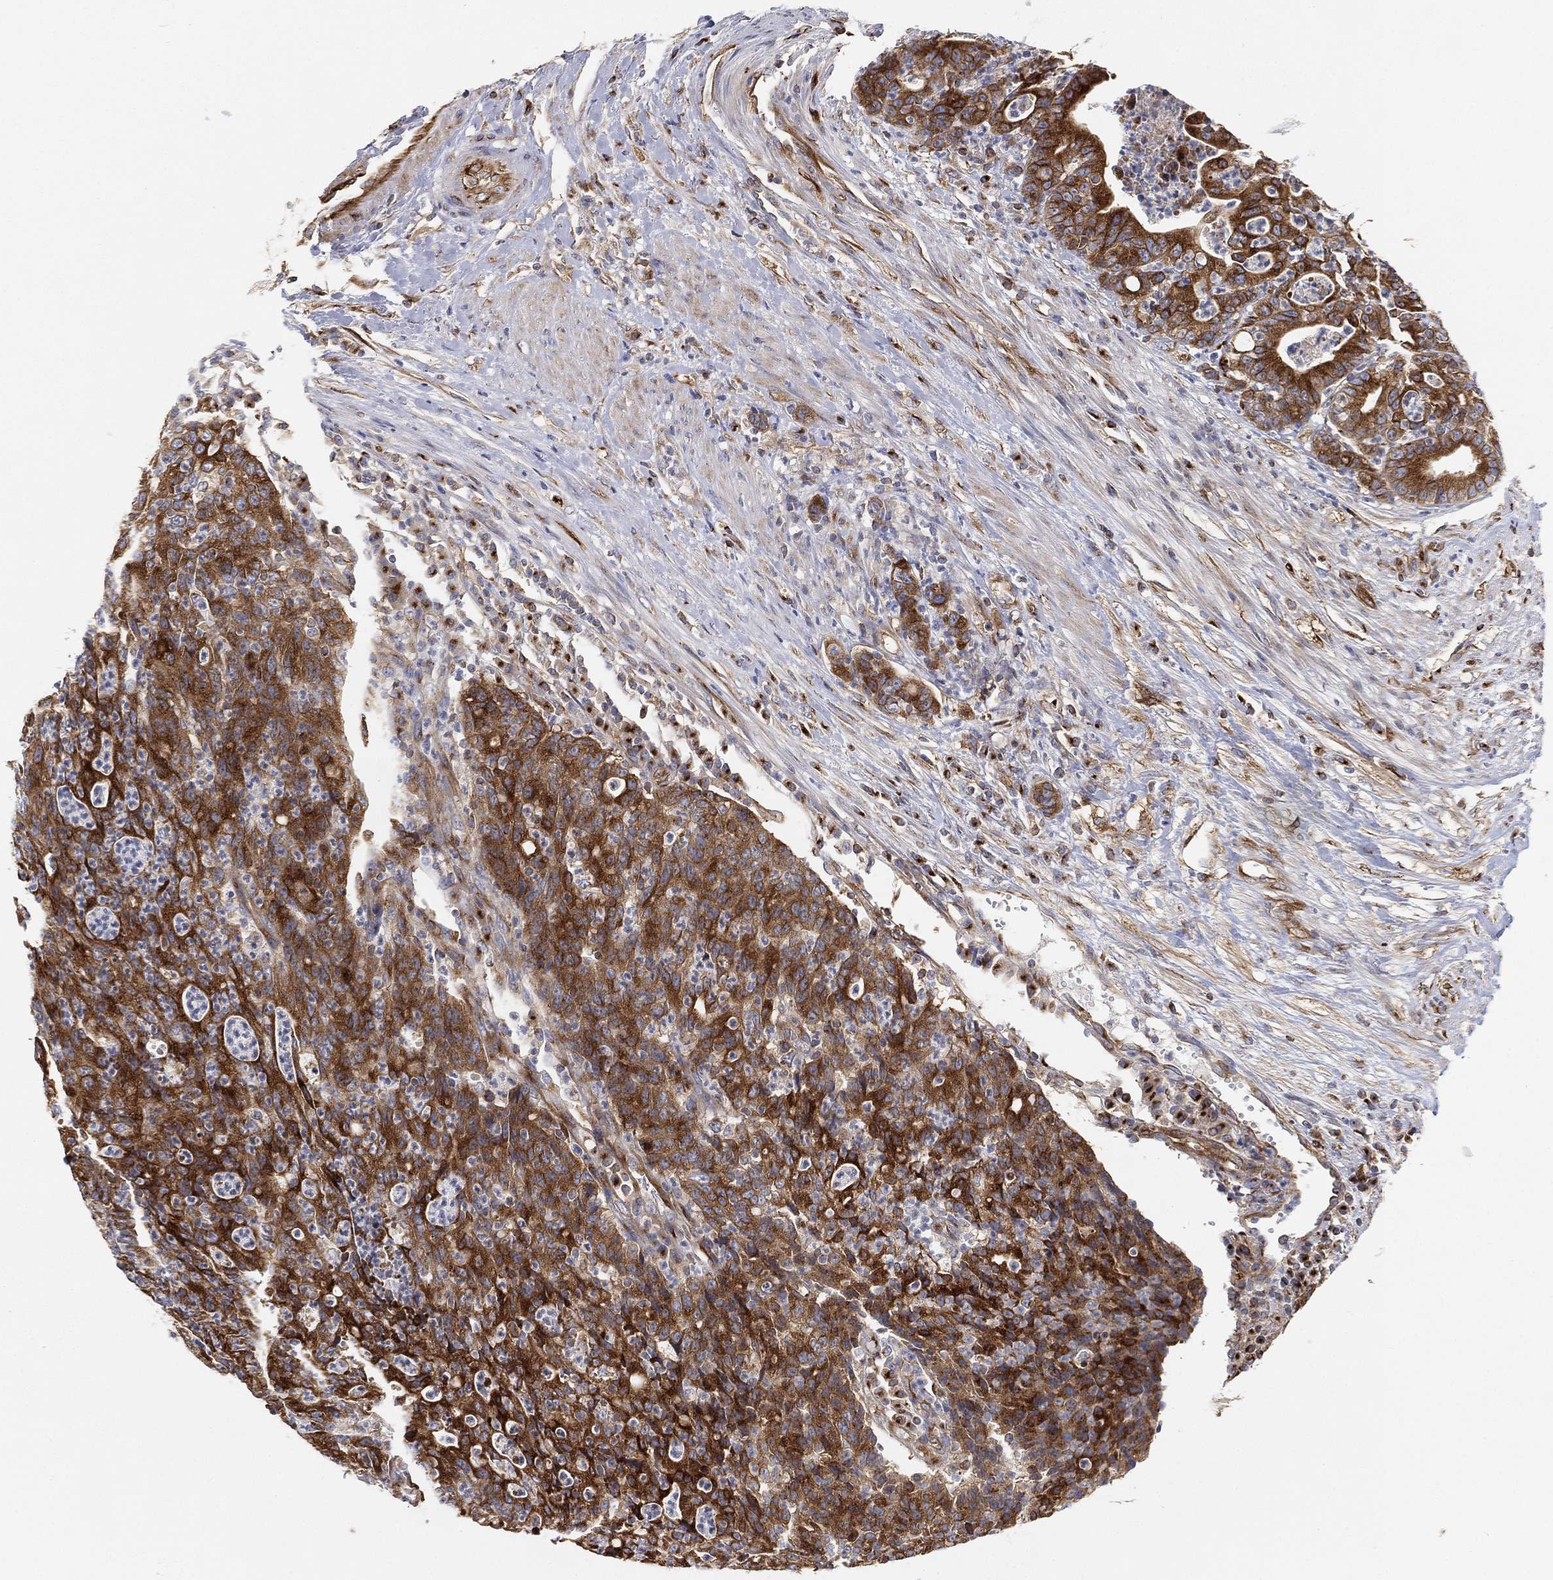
{"staining": {"intensity": "strong", "quantity": ">75%", "location": "cytoplasmic/membranous"}, "tissue": "colorectal cancer", "cell_type": "Tumor cells", "image_type": "cancer", "snomed": [{"axis": "morphology", "description": "Adenocarcinoma, NOS"}, {"axis": "topography", "description": "Colon"}], "caption": "Colorectal cancer (adenocarcinoma) stained with a protein marker exhibits strong staining in tumor cells.", "gene": "TMEM25", "patient": {"sex": "male", "age": 70}}